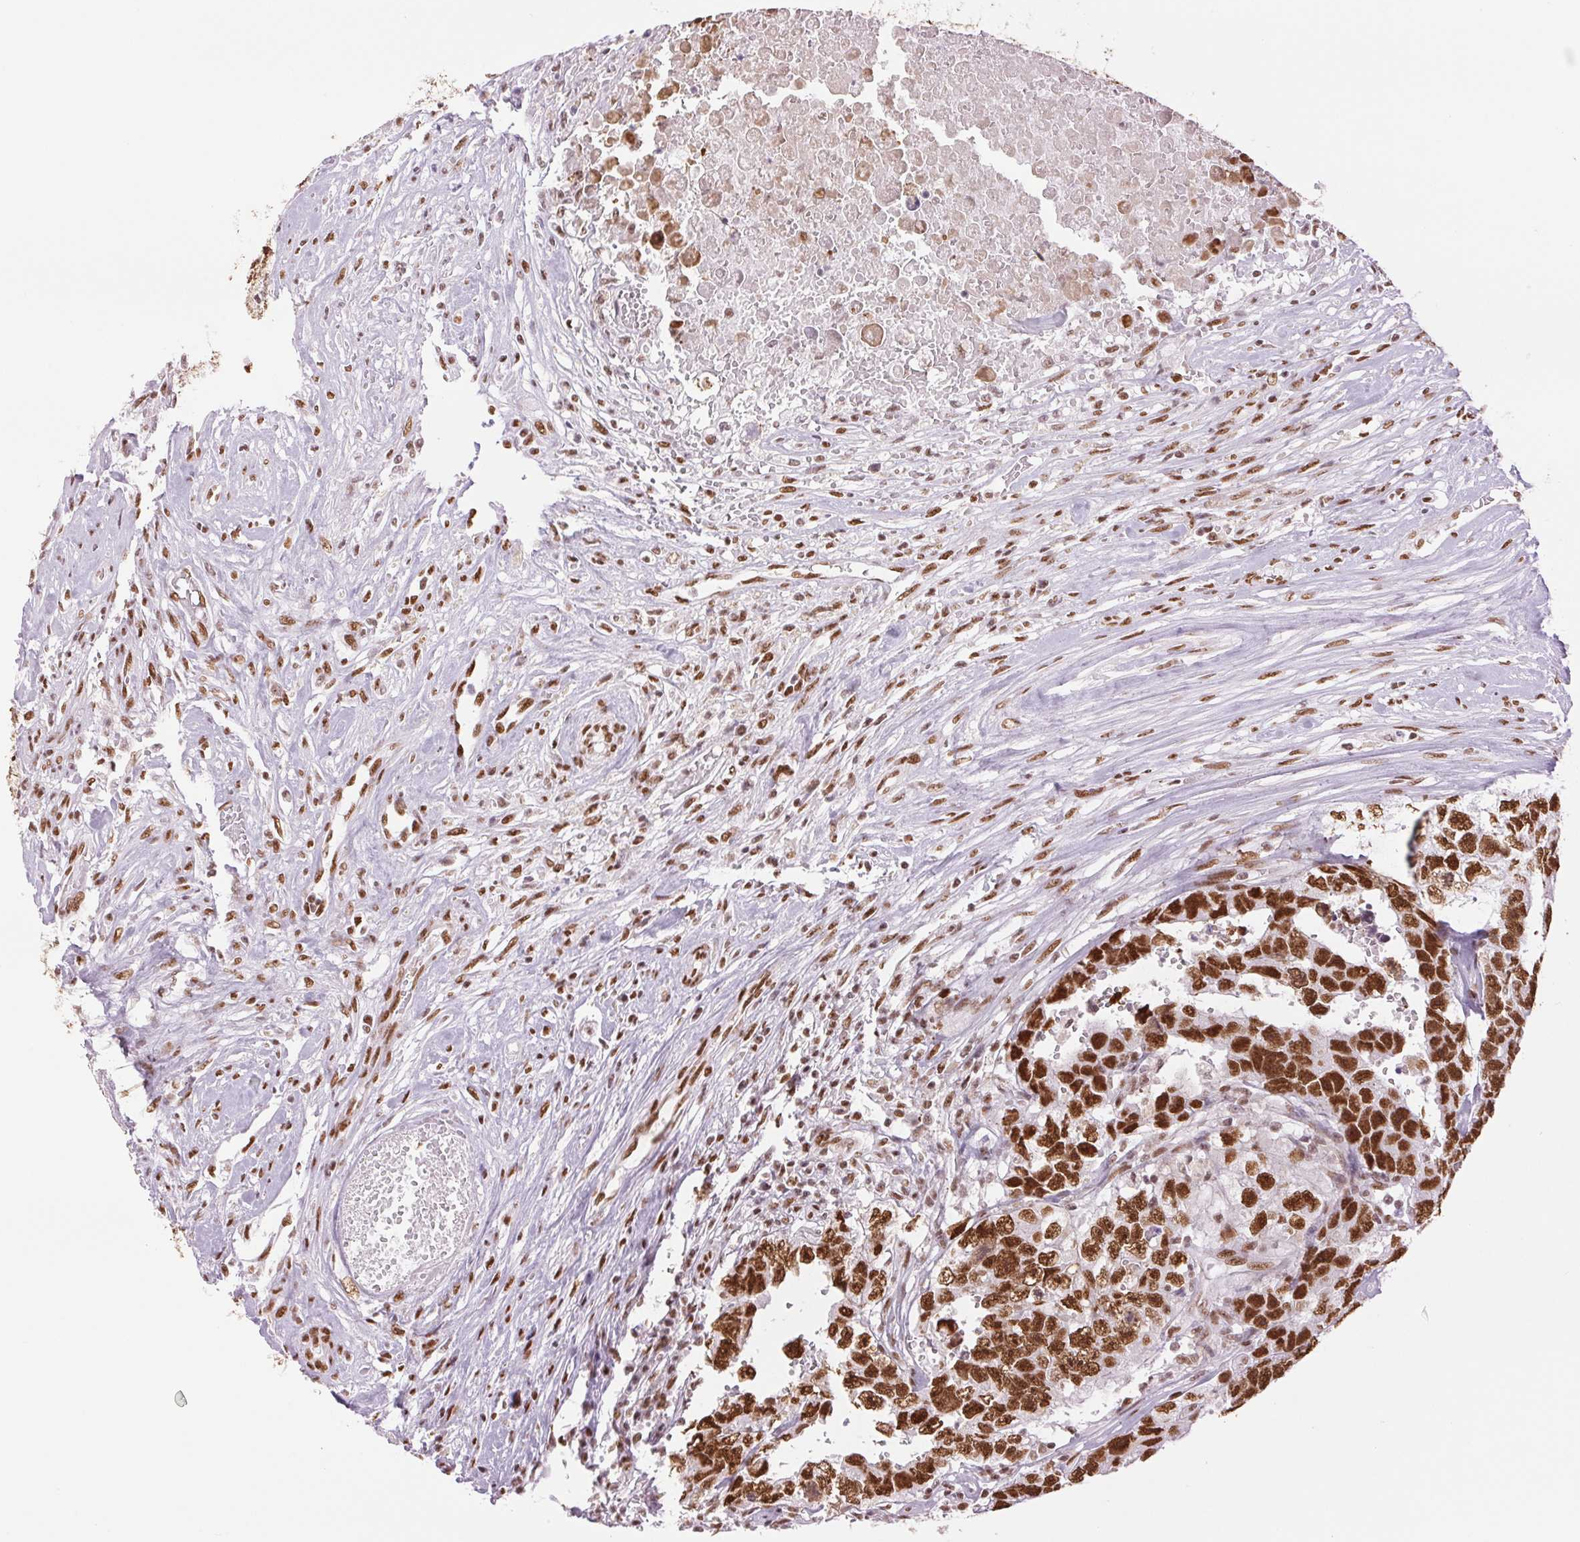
{"staining": {"intensity": "strong", "quantity": ">75%", "location": "nuclear"}, "tissue": "testis cancer", "cell_type": "Tumor cells", "image_type": "cancer", "snomed": [{"axis": "morphology", "description": "Carcinoma, Embryonal, NOS"}, {"axis": "topography", "description": "Testis"}], "caption": "The micrograph shows staining of testis embryonal carcinoma, revealing strong nuclear protein staining (brown color) within tumor cells. (DAB (3,3'-diaminobenzidine) IHC with brightfield microscopy, high magnification).", "gene": "ZFR2", "patient": {"sex": "male", "age": 22}}